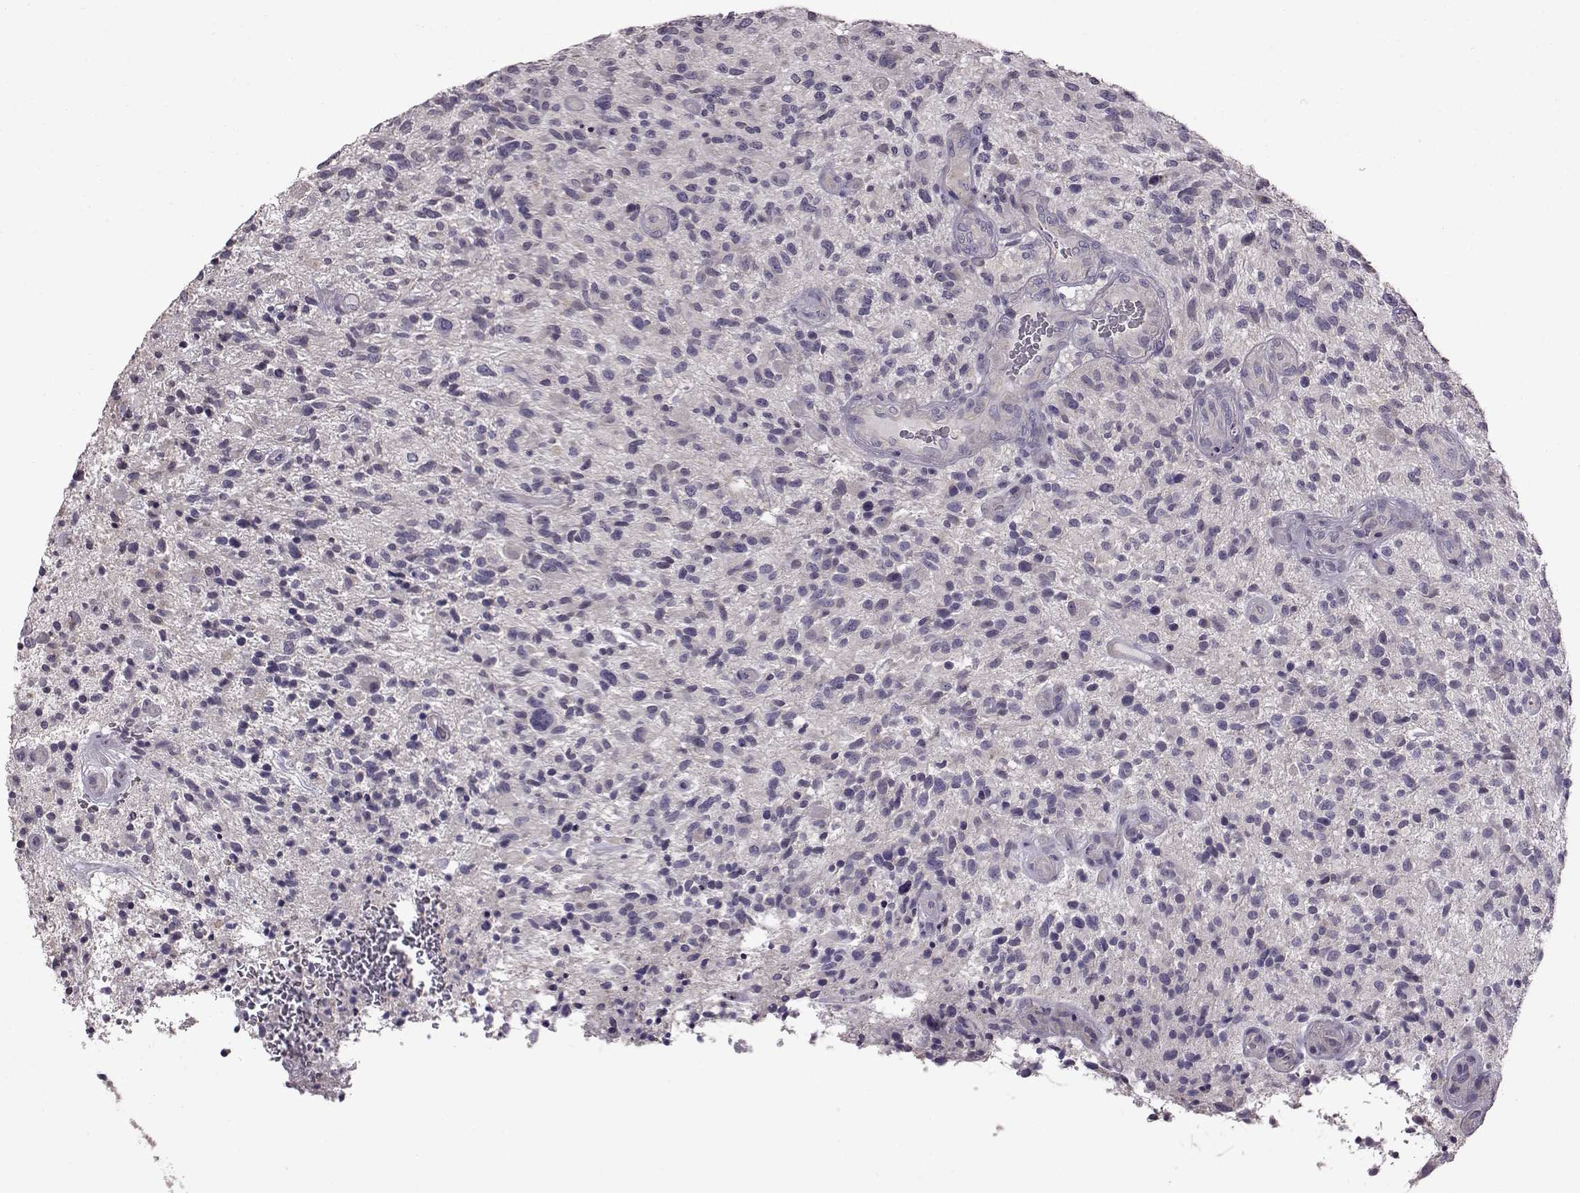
{"staining": {"intensity": "negative", "quantity": "none", "location": "none"}, "tissue": "glioma", "cell_type": "Tumor cells", "image_type": "cancer", "snomed": [{"axis": "morphology", "description": "Glioma, malignant, High grade"}, {"axis": "topography", "description": "Brain"}], "caption": "Immunohistochemistry (IHC) of human glioma demonstrates no expression in tumor cells.", "gene": "ADGRG2", "patient": {"sex": "male", "age": 47}}